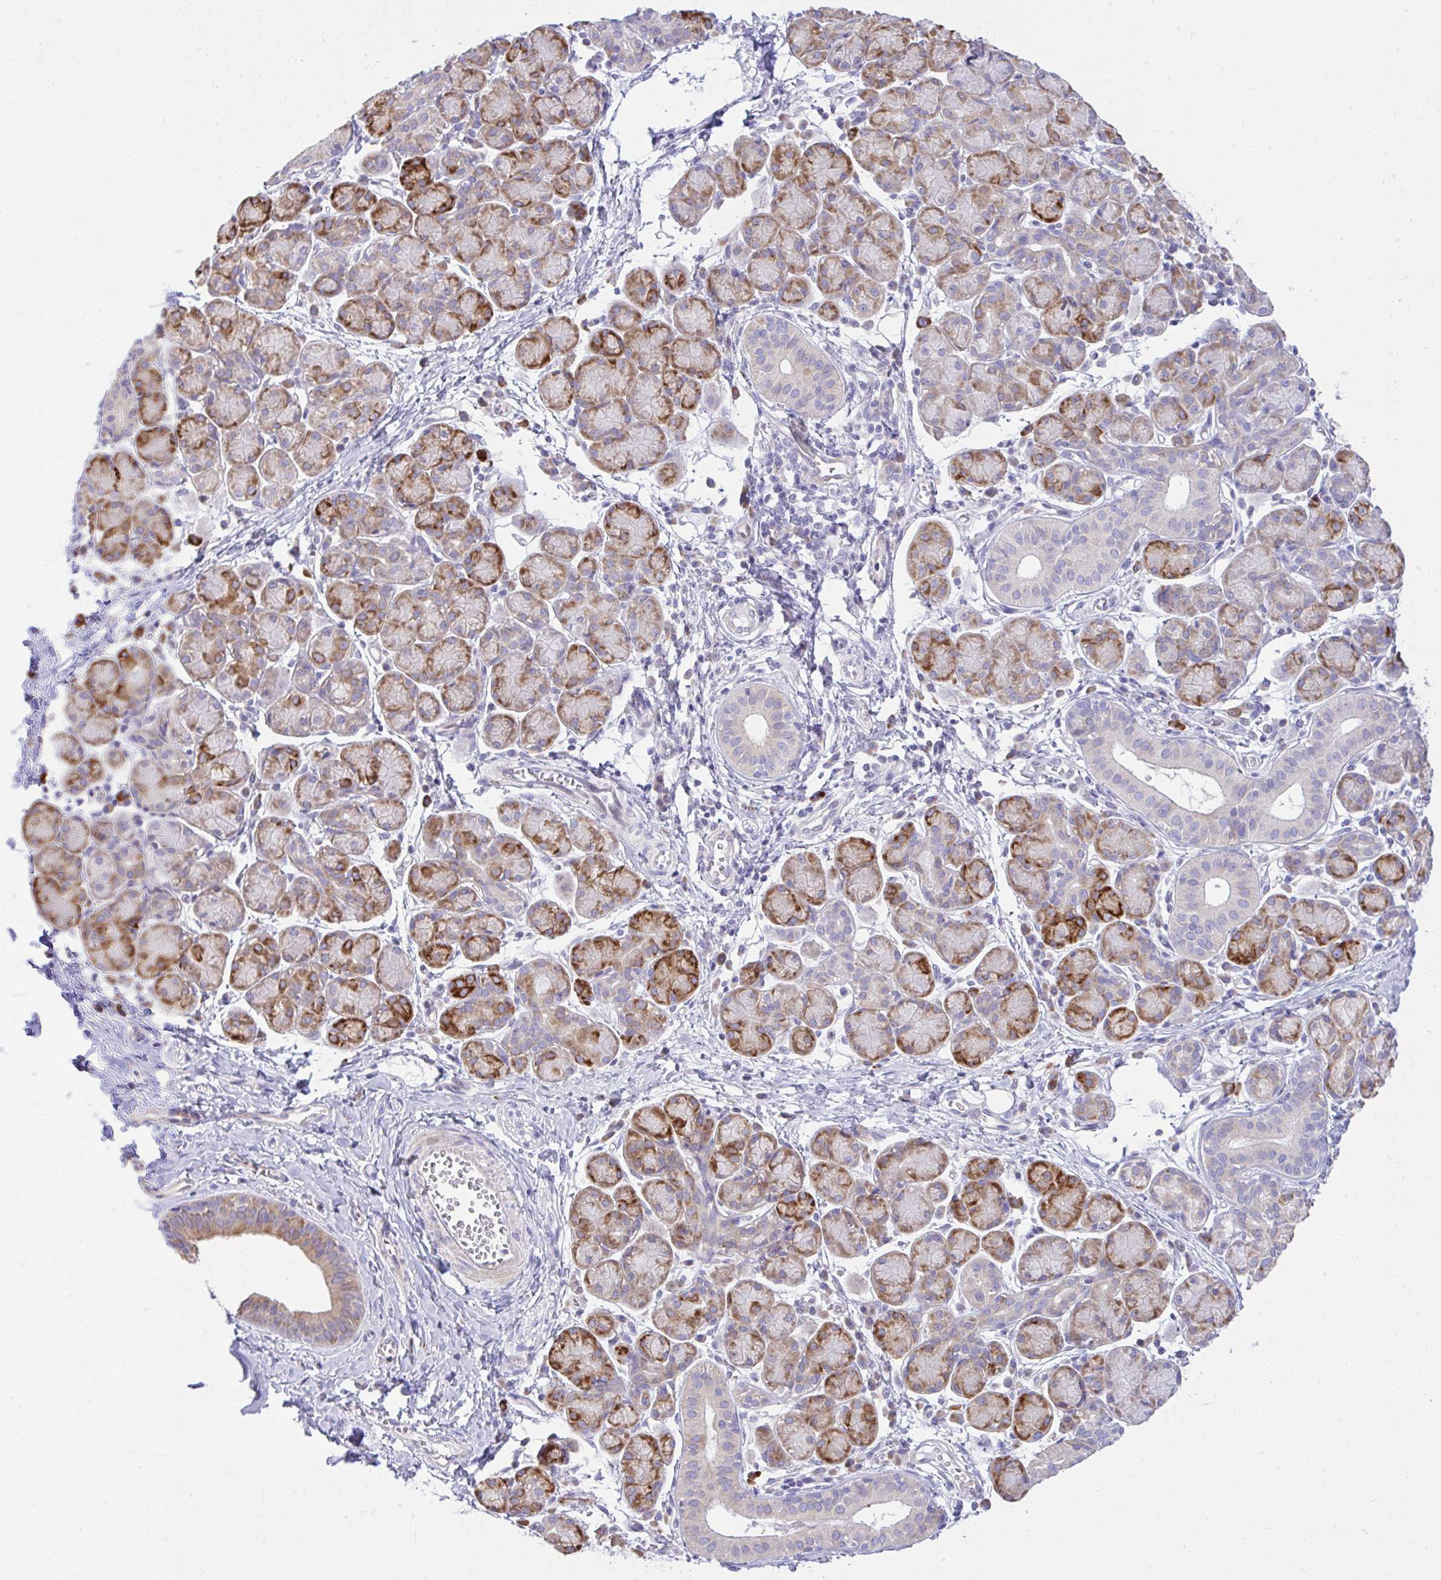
{"staining": {"intensity": "moderate", "quantity": "25%-75%", "location": "cytoplasmic/membranous"}, "tissue": "salivary gland", "cell_type": "Glandular cells", "image_type": "normal", "snomed": [{"axis": "morphology", "description": "Normal tissue, NOS"}, {"axis": "morphology", "description": "Inflammation, NOS"}, {"axis": "topography", "description": "Lymph node"}, {"axis": "topography", "description": "Salivary gland"}], "caption": "An immunohistochemistry micrograph of normal tissue is shown. Protein staining in brown highlights moderate cytoplasmic/membranous positivity in salivary gland within glandular cells.", "gene": "EEF1A1", "patient": {"sex": "male", "age": 3}}